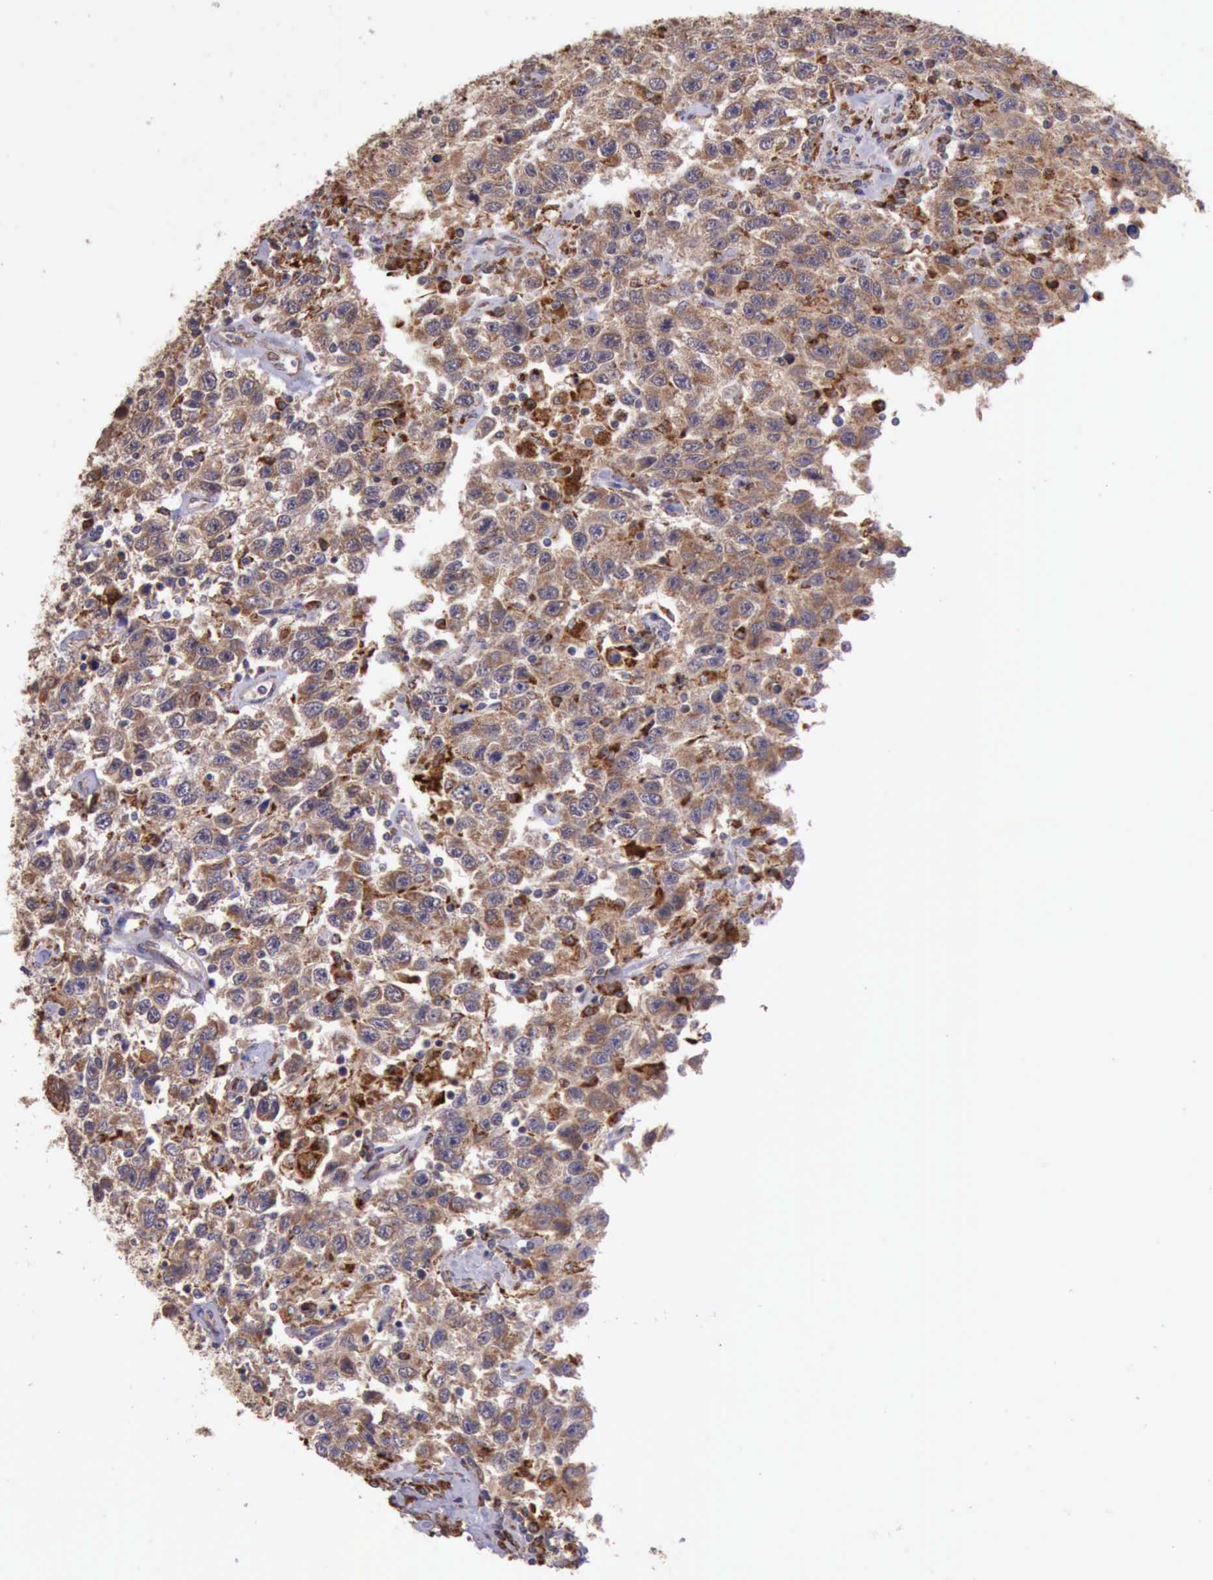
{"staining": {"intensity": "moderate", "quantity": ">75%", "location": "cytoplasmic/membranous"}, "tissue": "testis cancer", "cell_type": "Tumor cells", "image_type": "cancer", "snomed": [{"axis": "morphology", "description": "Seminoma, NOS"}, {"axis": "topography", "description": "Testis"}], "caption": "Moderate cytoplasmic/membranous positivity for a protein is appreciated in approximately >75% of tumor cells of testis seminoma using immunohistochemistry (IHC).", "gene": "ARMCX3", "patient": {"sex": "male", "age": 41}}